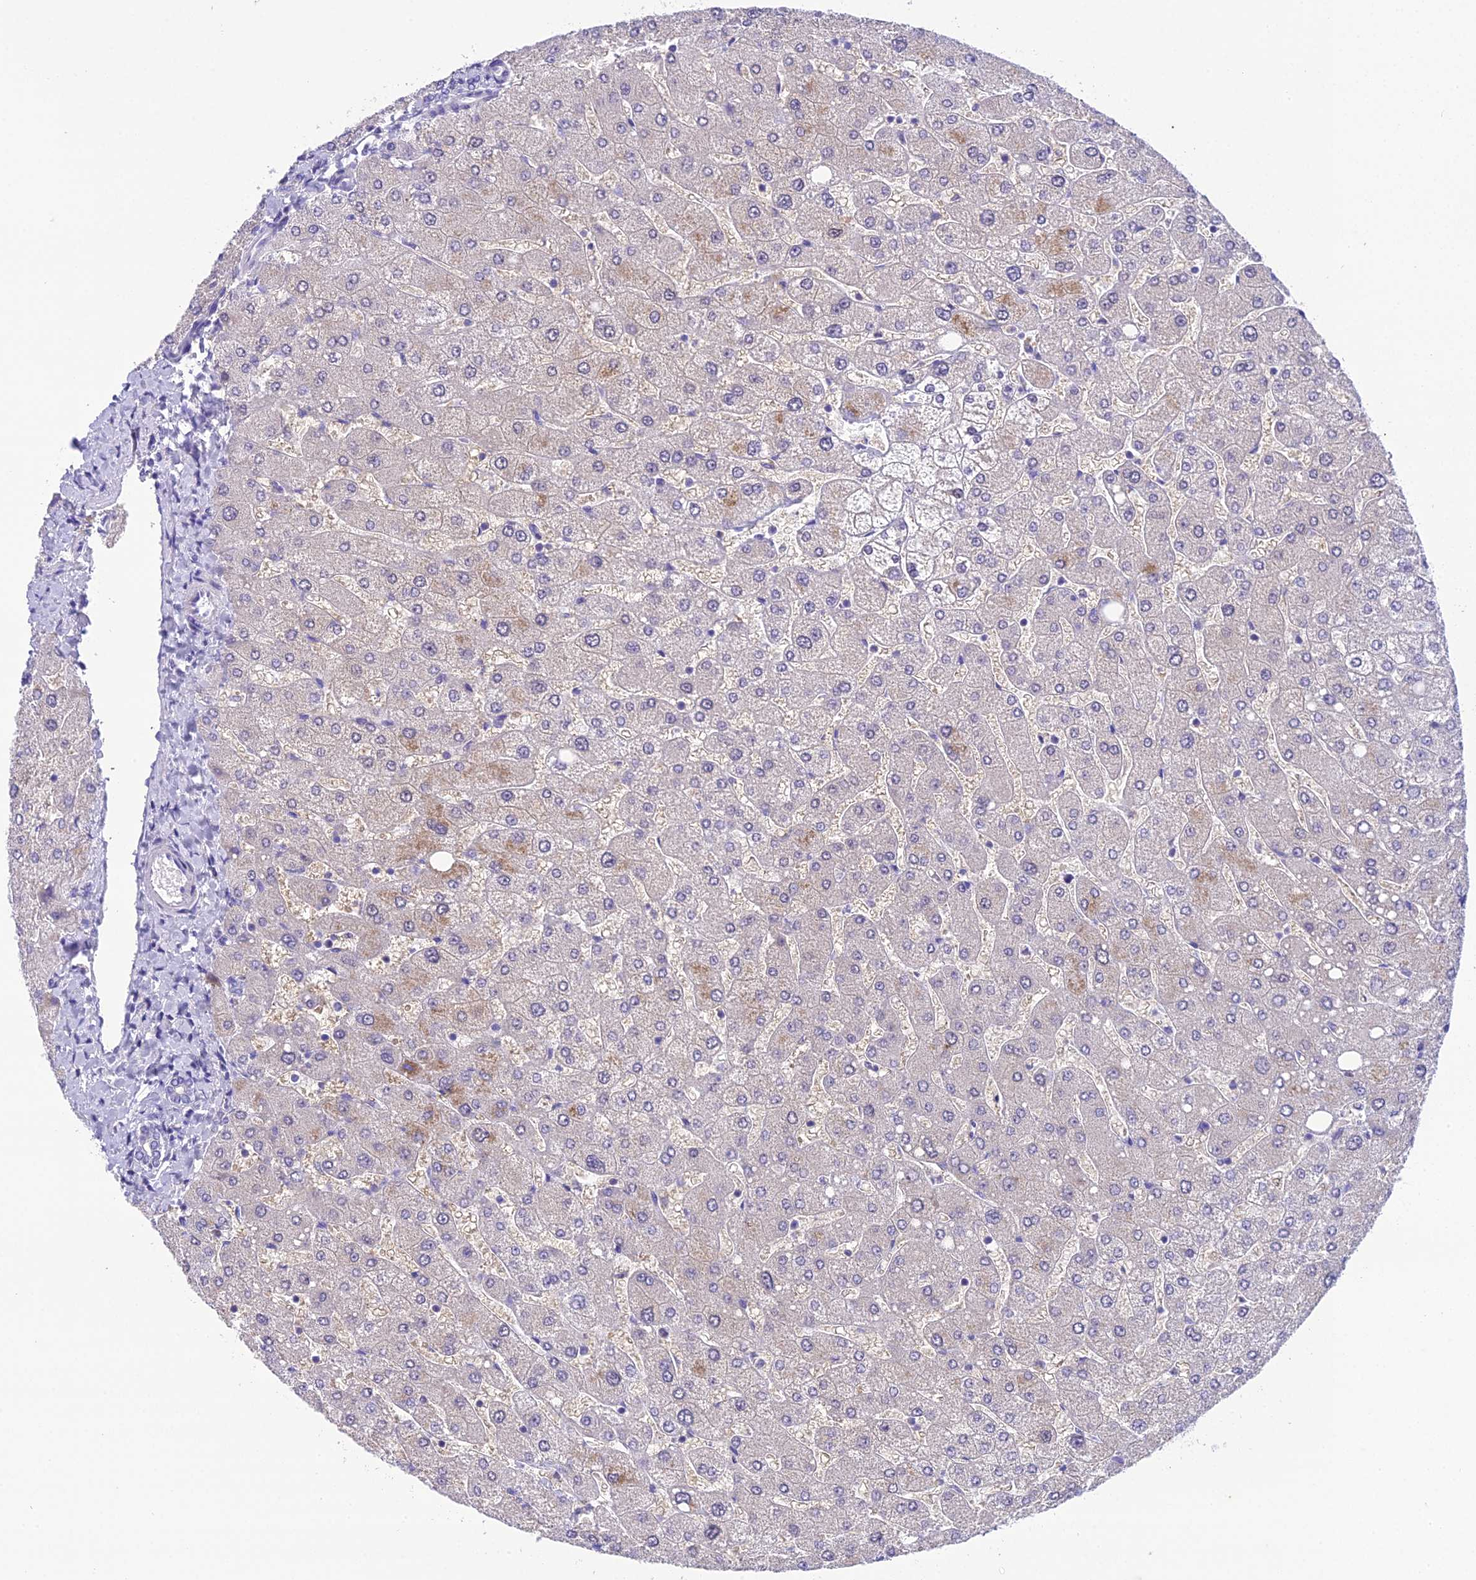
{"staining": {"intensity": "negative", "quantity": "none", "location": "none"}, "tissue": "liver", "cell_type": "Cholangiocytes", "image_type": "normal", "snomed": [{"axis": "morphology", "description": "Normal tissue, NOS"}, {"axis": "topography", "description": "Liver"}], "caption": "This is a image of IHC staining of benign liver, which shows no positivity in cholangiocytes. The staining is performed using DAB brown chromogen with nuclei counter-stained in using hematoxylin.", "gene": "KIAA0408", "patient": {"sex": "male", "age": 55}}